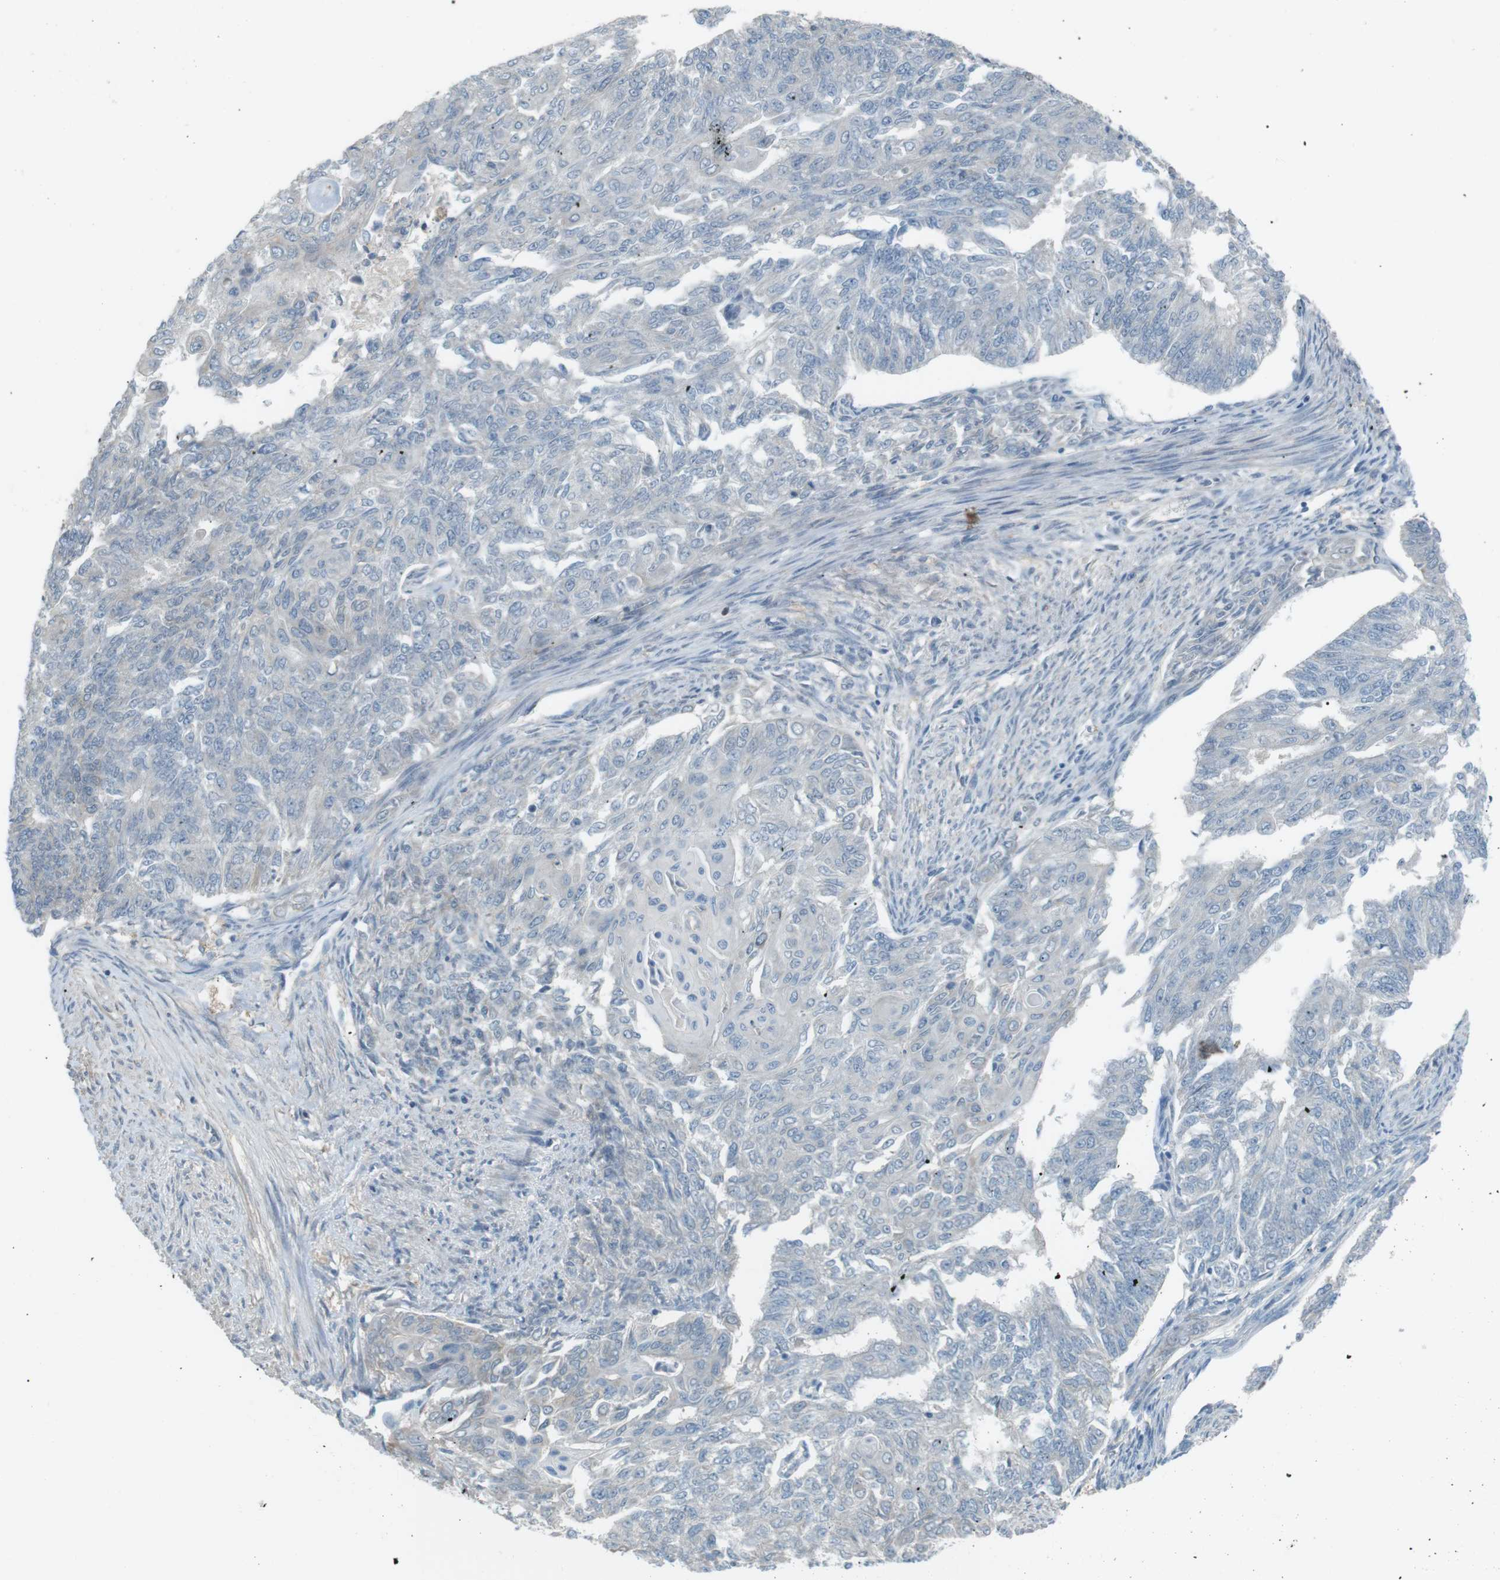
{"staining": {"intensity": "negative", "quantity": "none", "location": "none"}, "tissue": "endometrial cancer", "cell_type": "Tumor cells", "image_type": "cancer", "snomed": [{"axis": "morphology", "description": "Adenocarcinoma, NOS"}, {"axis": "topography", "description": "Endometrium"}], "caption": "This micrograph is of adenocarcinoma (endometrial) stained with immunohistochemistry (IHC) to label a protein in brown with the nuclei are counter-stained blue. There is no staining in tumor cells. (IHC, brightfield microscopy, high magnification).", "gene": "RTN3", "patient": {"sex": "female", "age": 32}}